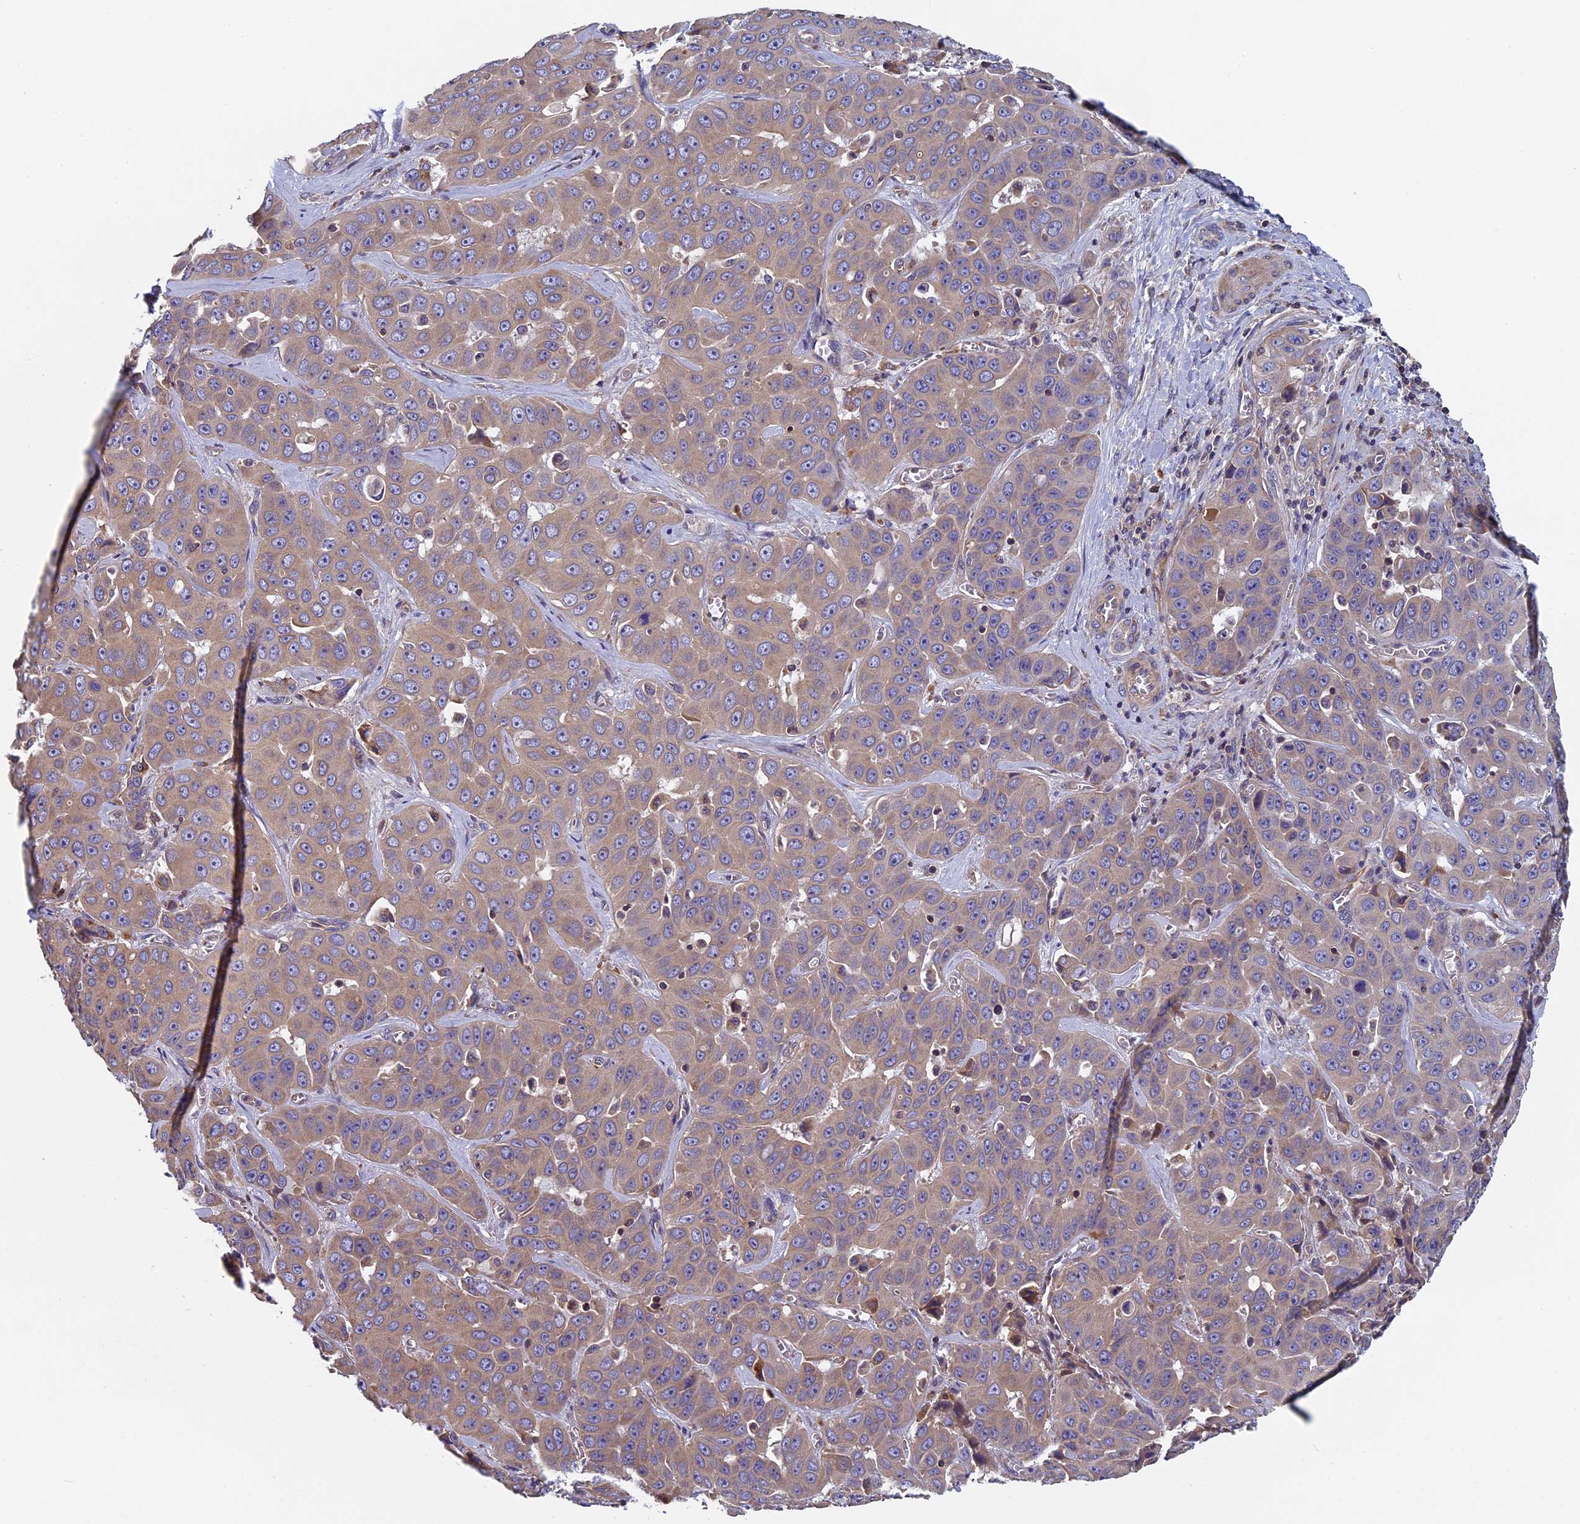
{"staining": {"intensity": "weak", "quantity": ">75%", "location": "cytoplasmic/membranous"}, "tissue": "liver cancer", "cell_type": "Tumor cells", "image_type": "cancer", "snomed": [{"axis": "morphology", "description": "Cholangiocarcinoma"}, {"axis": "topography", "description": "Liver"}], "caption": "A photomicrograph showing weak cytoplasmic/membranous staining in approximately >75% of tumor cells in cholangiocarcinoma (liver), as visualized by brown immunohistochemical staining.", "gene": "CCDC153", "patient": {"sex": "female", "age": 52}}